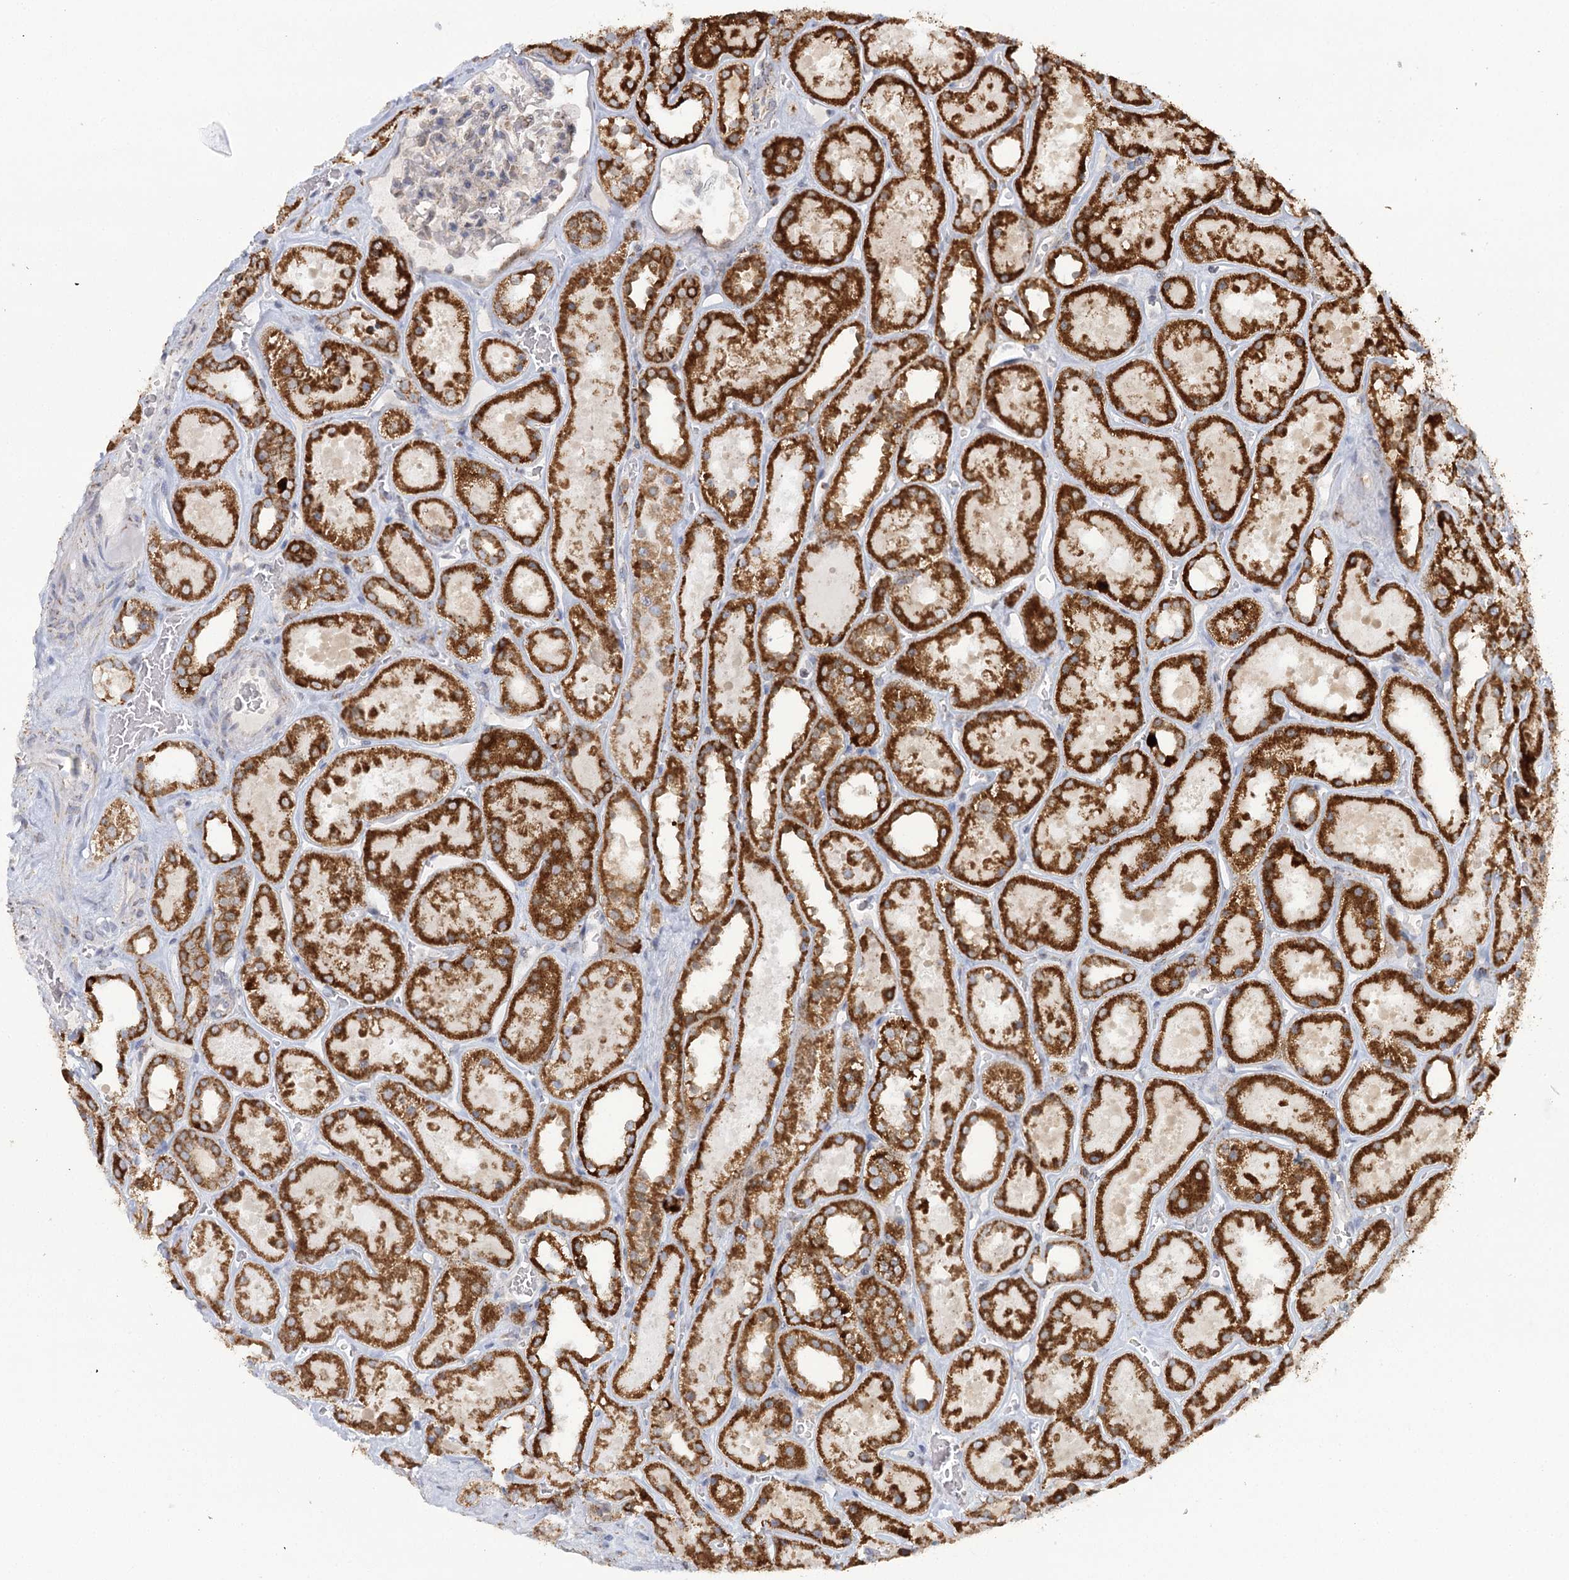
{"staining": {"intensity": "negative", "quantity": "none", "location": "none"}, "tissue": "kidney", "cell_type": "Cells in glomeruli", "image_type": "normal", "snomed": [{"axis": "morphology", "description": "Normal tissue, NOS"}, {"axis": "topography", "description": "Kidney"}], "caption": "DAB immunohistochemical staining of benign kidney shows no significant expression in cells in glomeruli. (DAB immunohistochemistry (IHC) with hematoxylin counter stain).", "gene": "TAS1R1", "patient": {"sex": "female", "age": 41}}